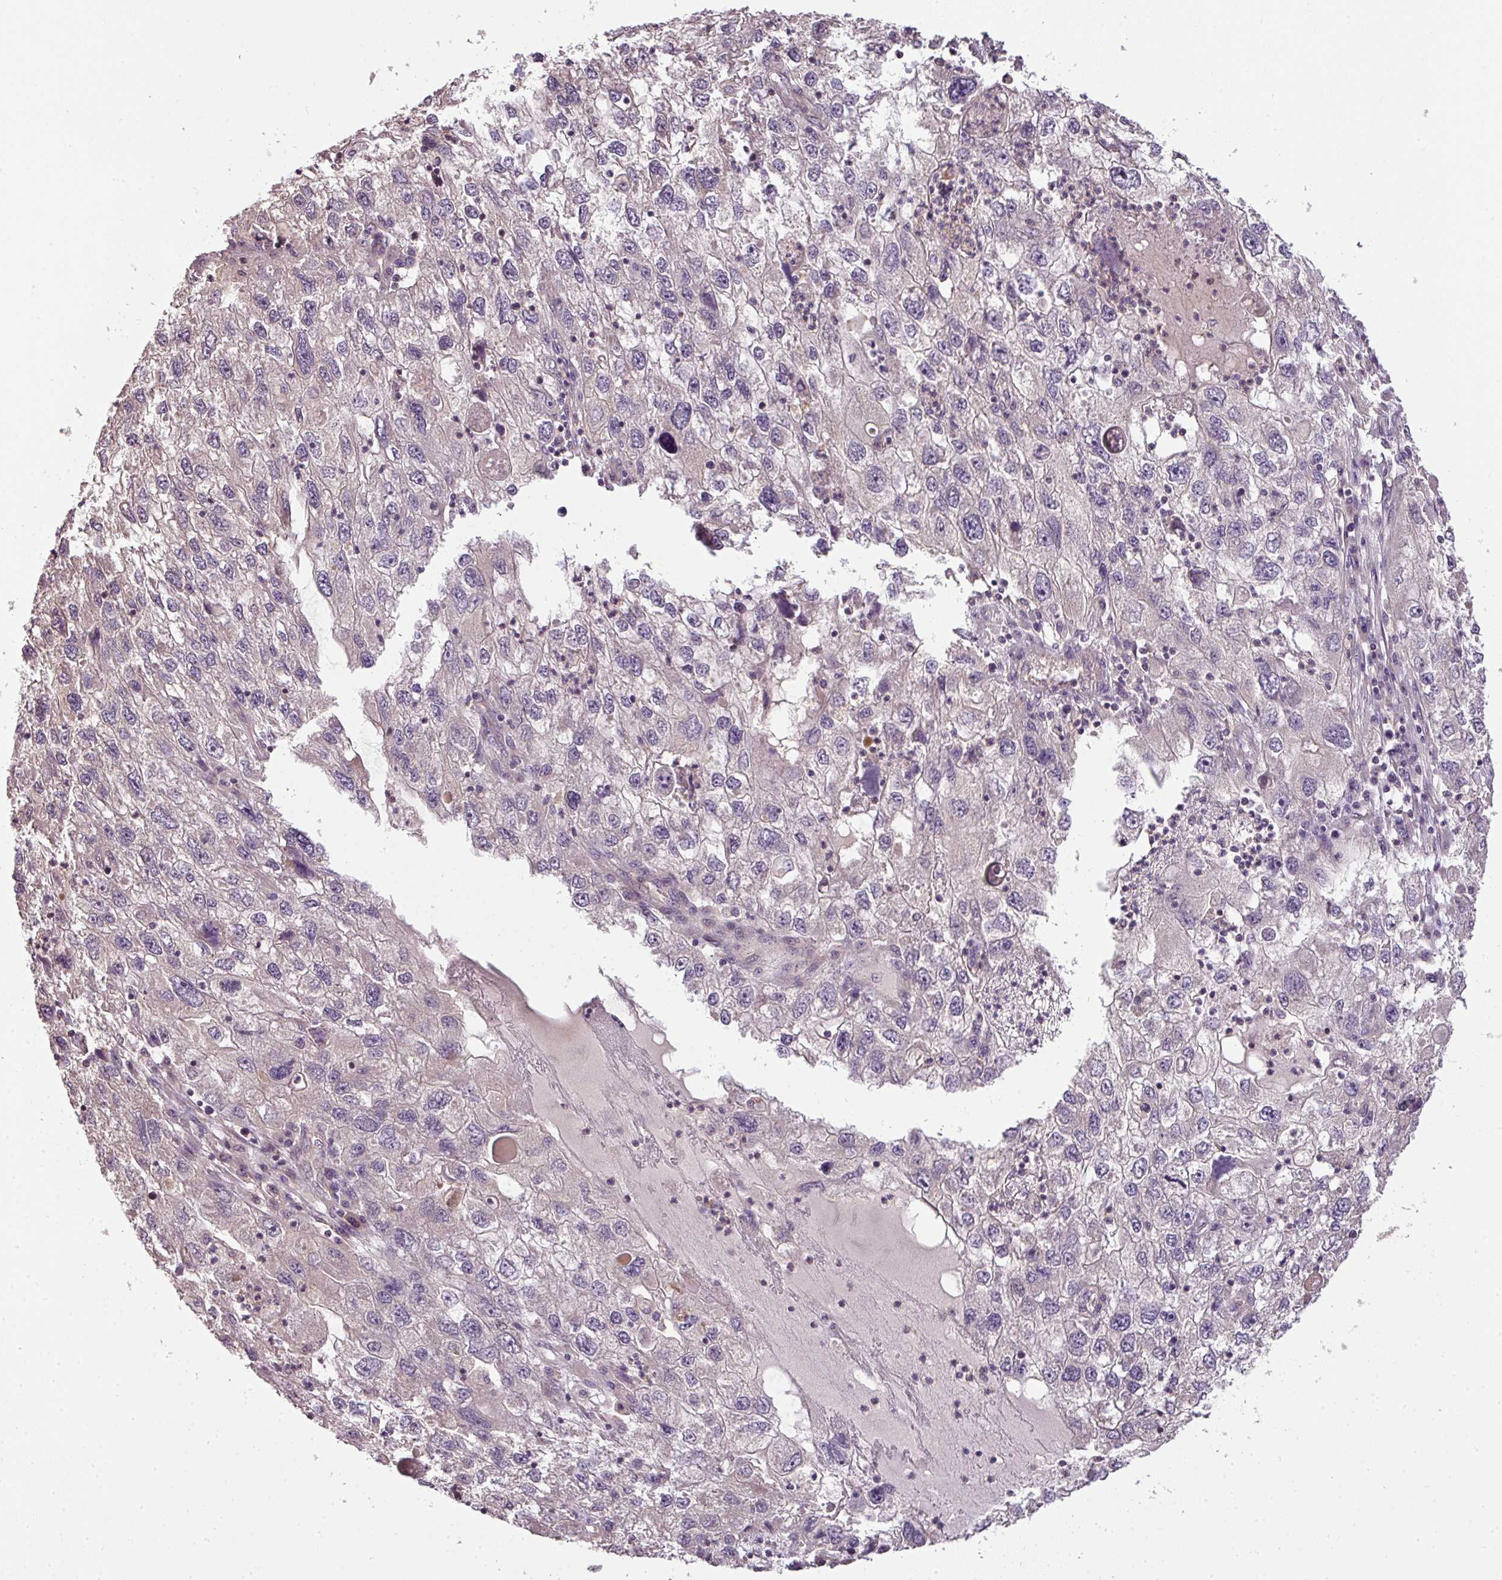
{"staining": {"intensity": "negative", "quantity": "none", "location": "none"}, "tissue": "endometrial cancer", "cell_type": "Tumor cells", "image_type": "cancer", "snomed": [{"axis": "morphology", "description": "Adenocarcinoma, NOS"}, {"axis": "topography", "description": "Endometrium"}], "caption": "Immunohistochemistry micrograph of neoplastic tissue: human adenocarcinoma (endometrial) stained with DAB (3,3'-diaminobenzidine) displays no significant protein expression in tumor cells. The staining is performed using DAB (3,3'-diaminobenzidine) brown chromogen with nuclei counter-stained in using hematoxylin.", "gene": "TCL1B", "patient": {"sex": "female", "age": 49}}